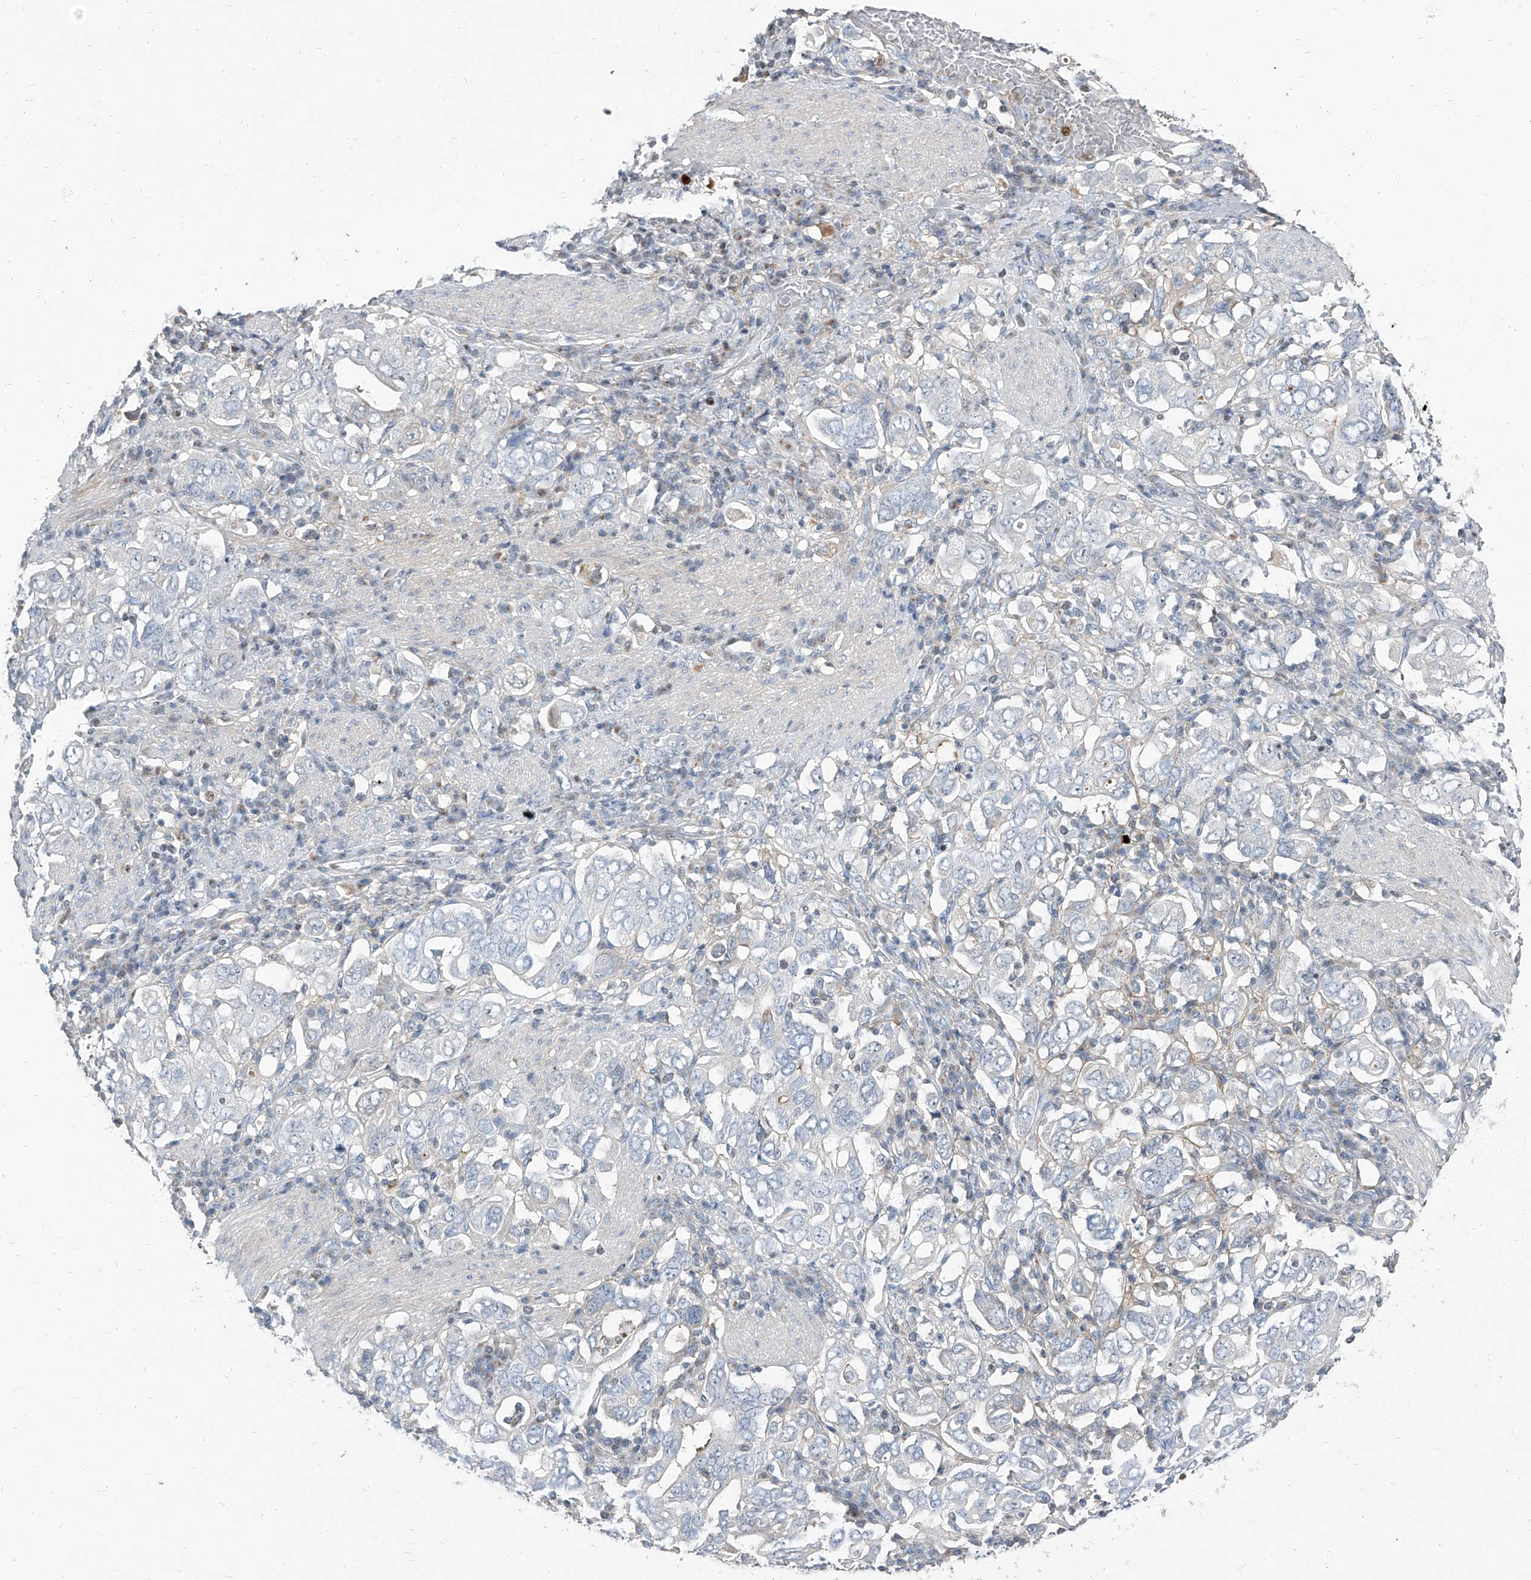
{"staining": {"intensity": "negative", "quantity": "none", "location": "none"}, "tissue": "stomach cancer", "cell_type": "Tumor cells", "image_type": "cancer", "snomed": [{"axis": "morphology", "description": "Adenocarcinoma, NOS"}, {"axis": "topography", "description": "Stomach, upper"}], "caption": "Stomach adenocarcinoma was stained to show a protein in brown. There is no significant expression in tumor cells.", "gene": "HOXA3", "patient": {"sex": "male", "age": 62}}